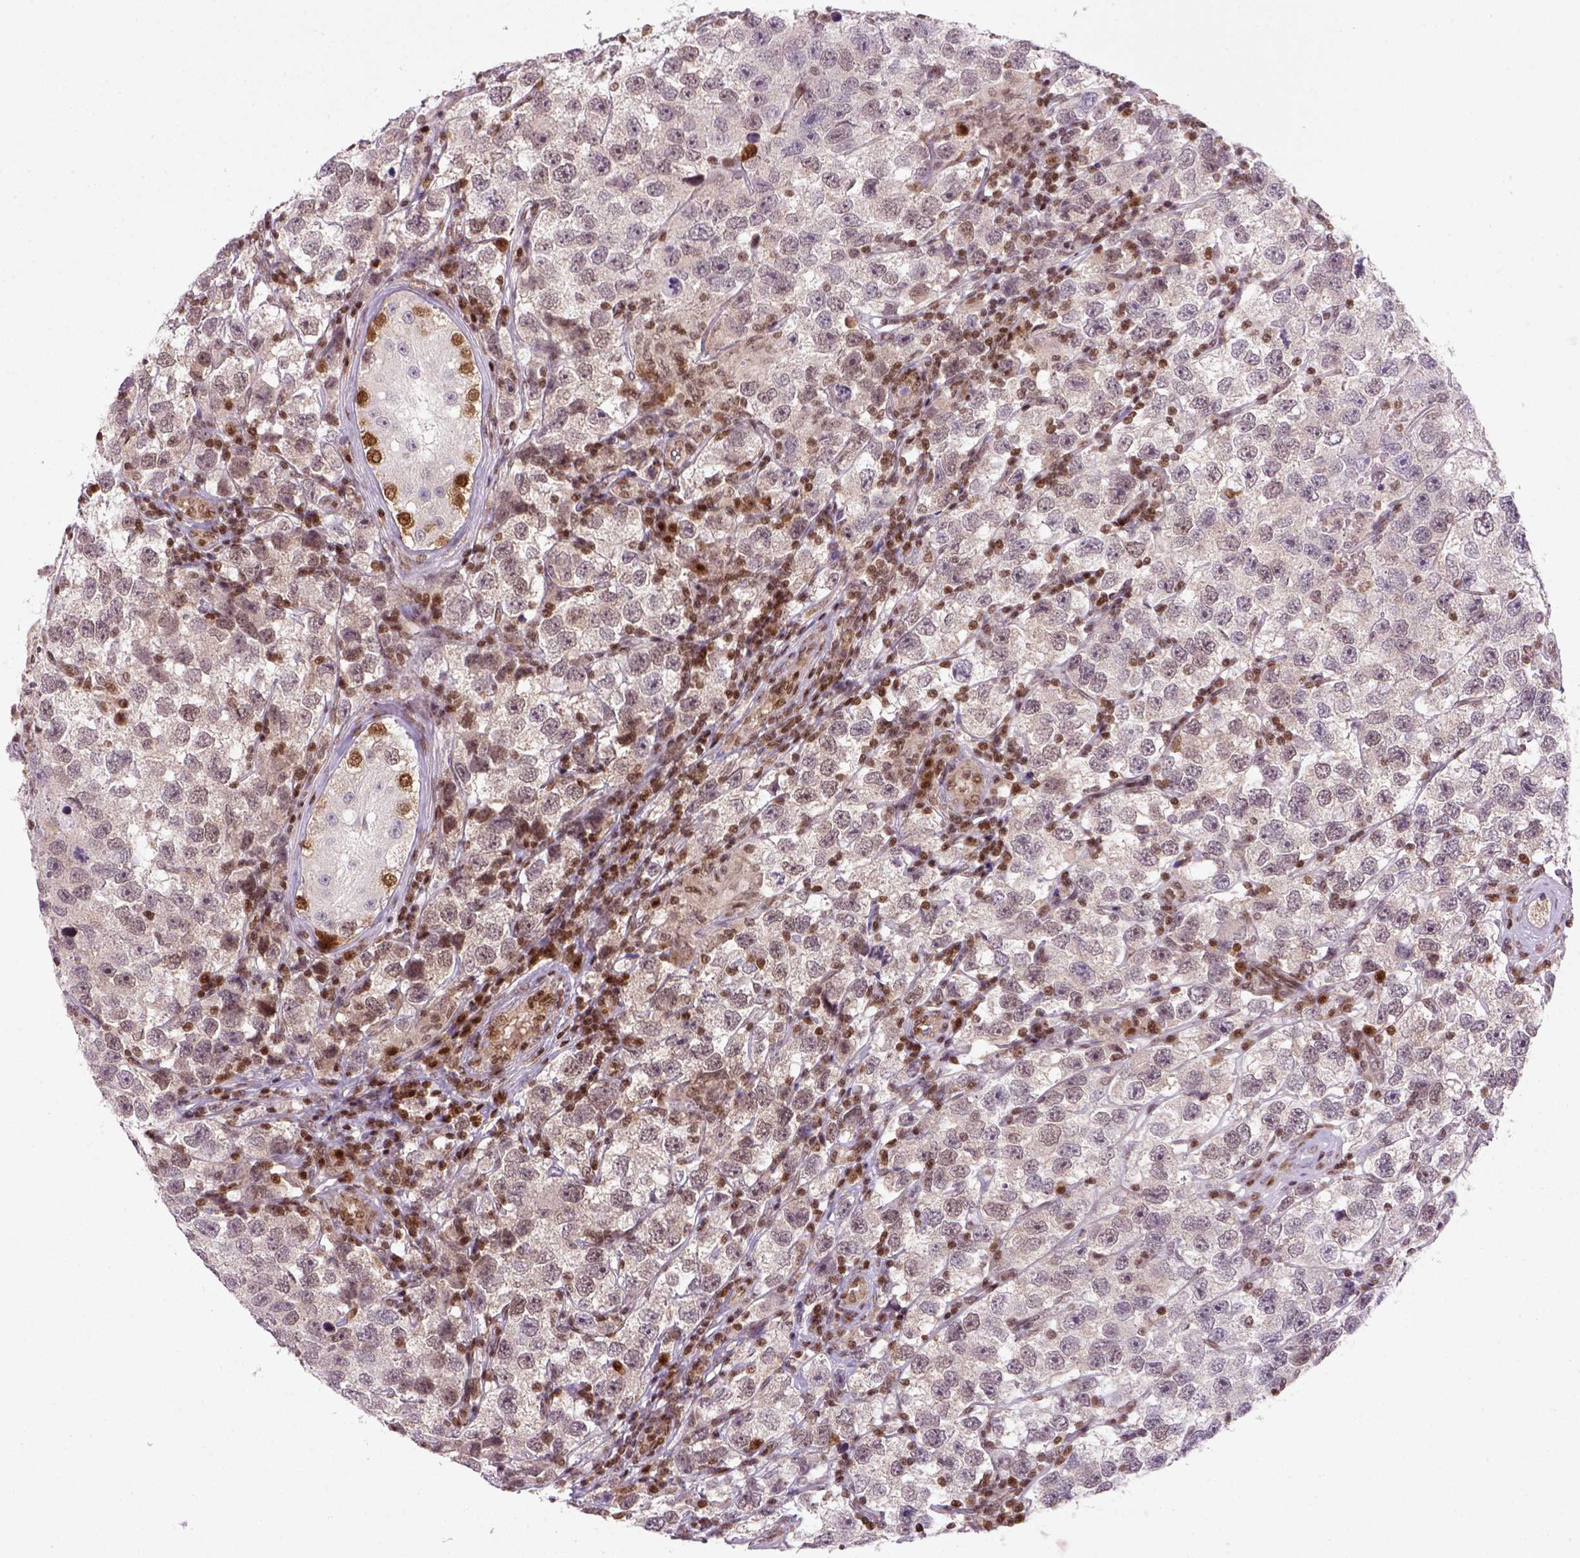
{"staining": {"intensity": "weak", "quantity": "<25%", "location": "nuclear"}, "tissue": "testis cancer", "cell_type": "Tumor cells", "image_type": "cancer", "snomed": [{"axis": "morphology", "description": "Seminoma, NOS"}, {"axis": "topography", "description": "Testis"}], "caption": "DAB (3,3'-diaminobenzidine) immunohistochemical staining of human seminoma (testis) displays no significant positivity in tumor cells.", "gene": "MGMT", "patient": {"sex": "male", "age": 26}}